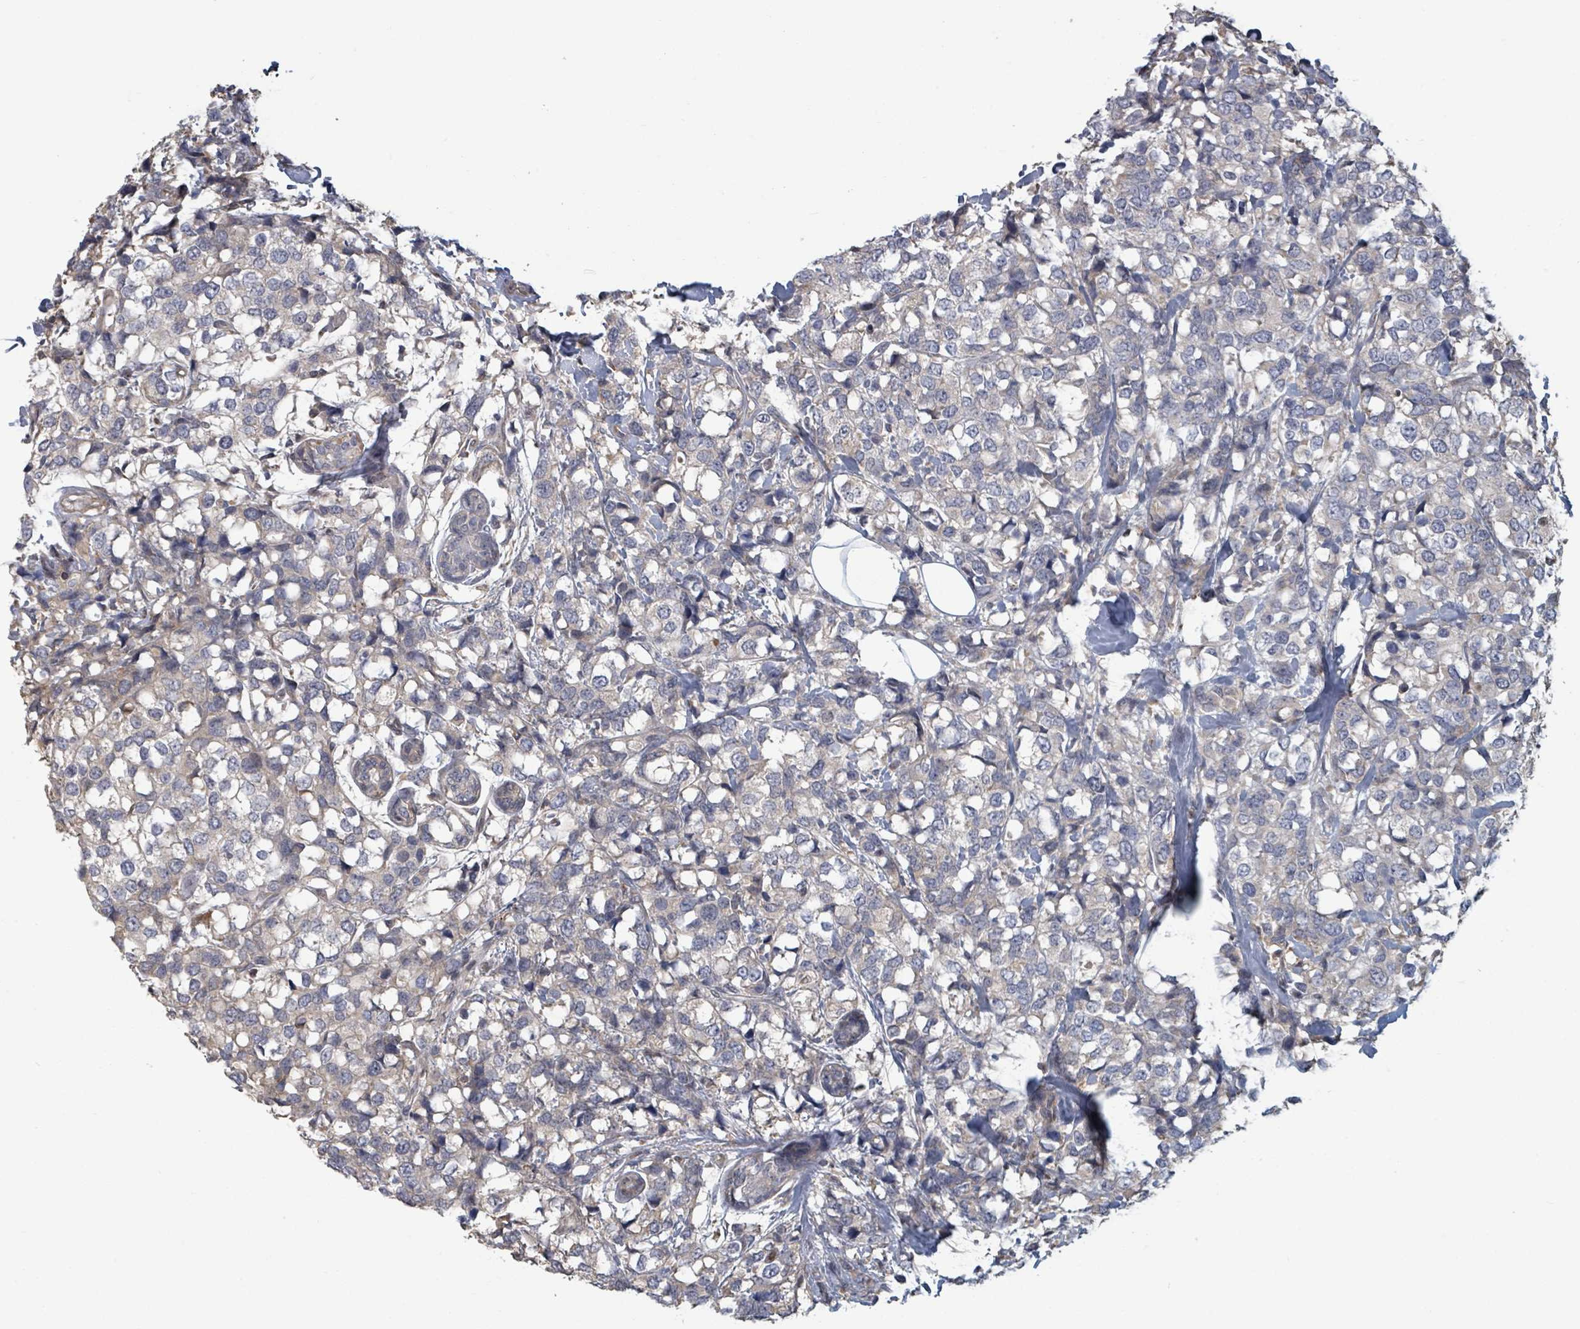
{"staining": {"intensity": "negative", "quantity": "none", "location": "none"}, "tissue": "breast cancer", "cell_type": "Tumor cells", "image_type": "cancer", "snomed": [{"axis": "morphology", "description": "Lobular carcinoma"}, {"axis": "topography", "description": "Breast"}], "caption": "Immunohistochemical staining of breast cancer exhibits no significant positivity in tumor cells.", "gene": "GABBR1", "patient": {"sex": "female", "age": 59}}